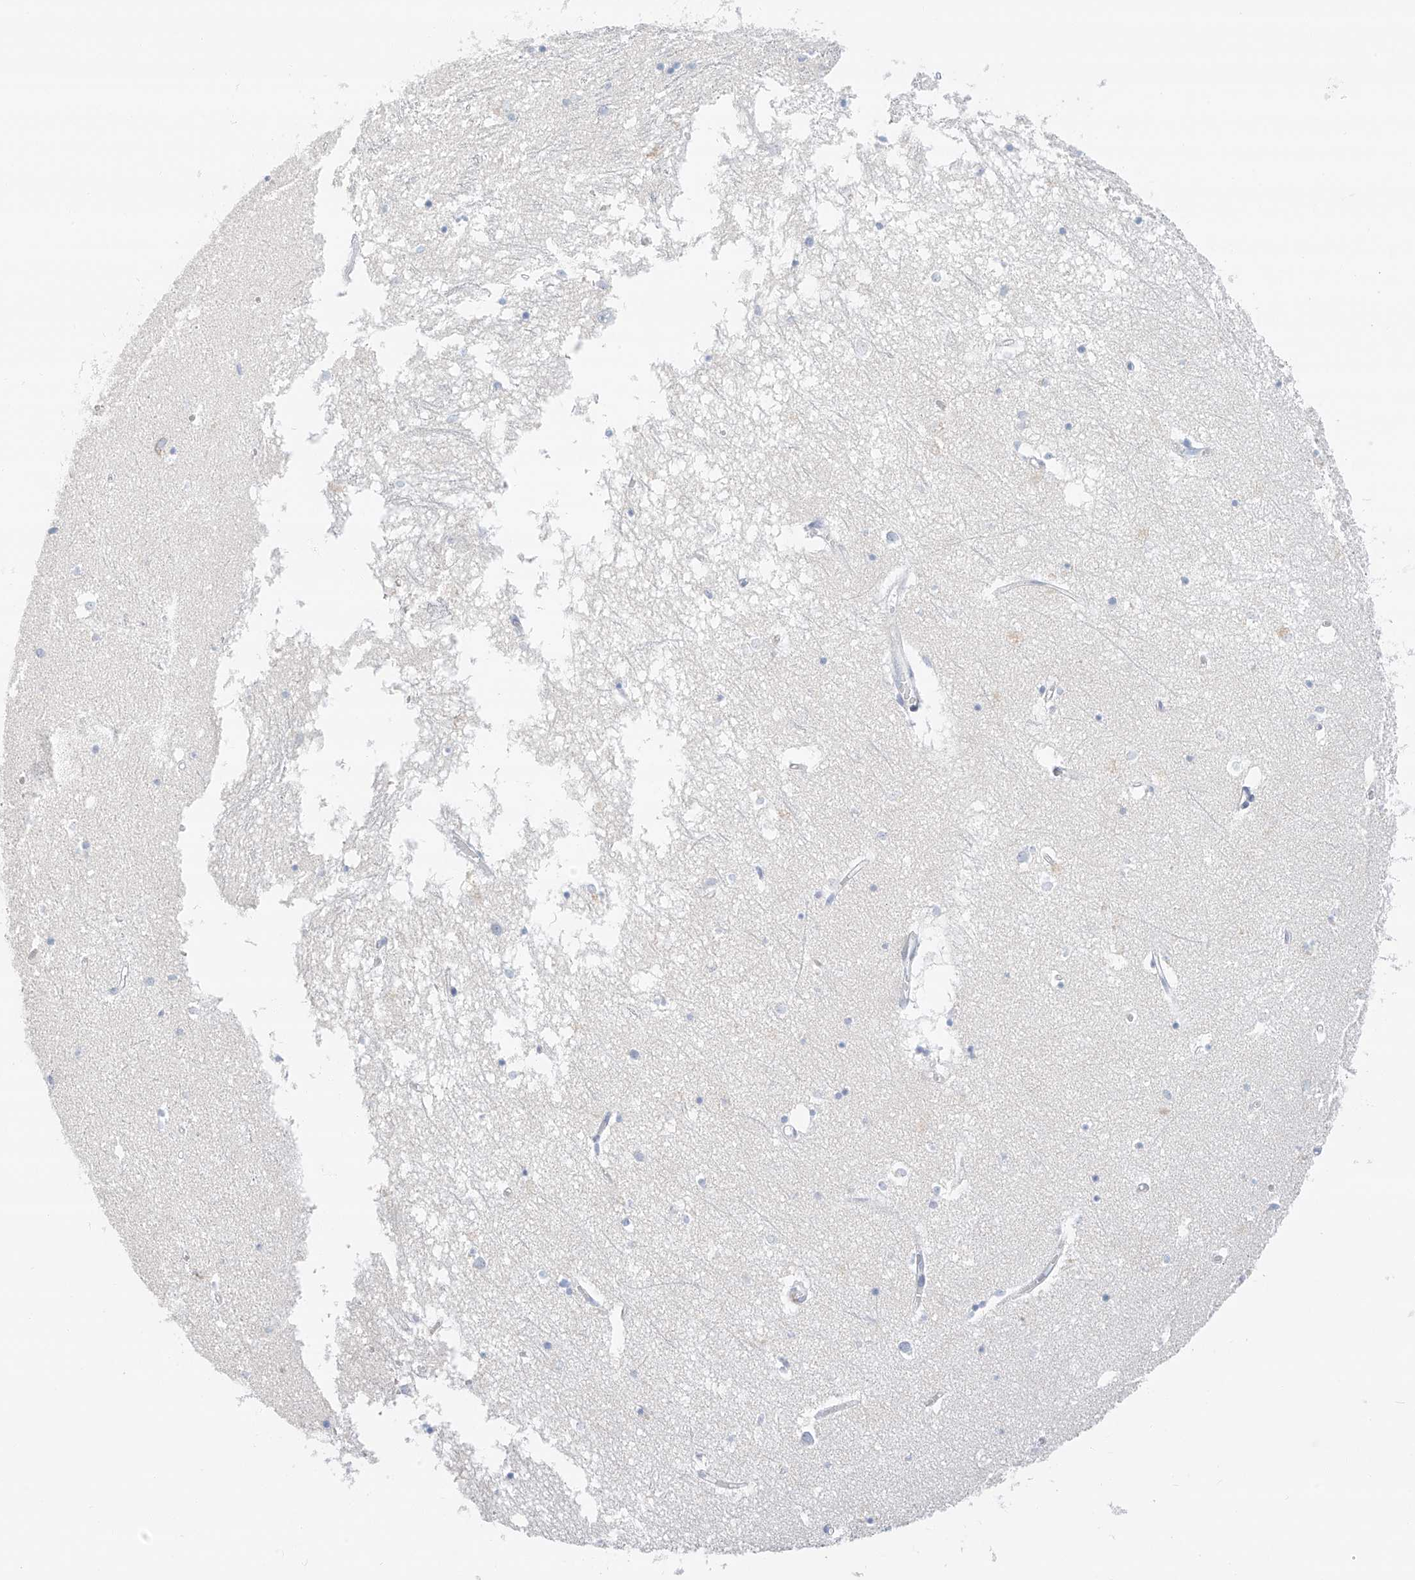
{"staining": {"intensity": "negative", "quantity": "none", "location": "none"}, "tissue": "hippocampus", "cell_type": "Glial cells", "image_type": "normal", "snomed": [{"axis": "morphology", "description": "Normal tissue, NOS"}, {"axis": "topography", "description": "Hippocampus"}], "caption": "A high-resolution photomicrograph shows IHC staining of normal hippocampus, which demonstrates no significant expression in glial cells.", "gene": "PGC", "patient": {"sex": "male", "age": 70}}